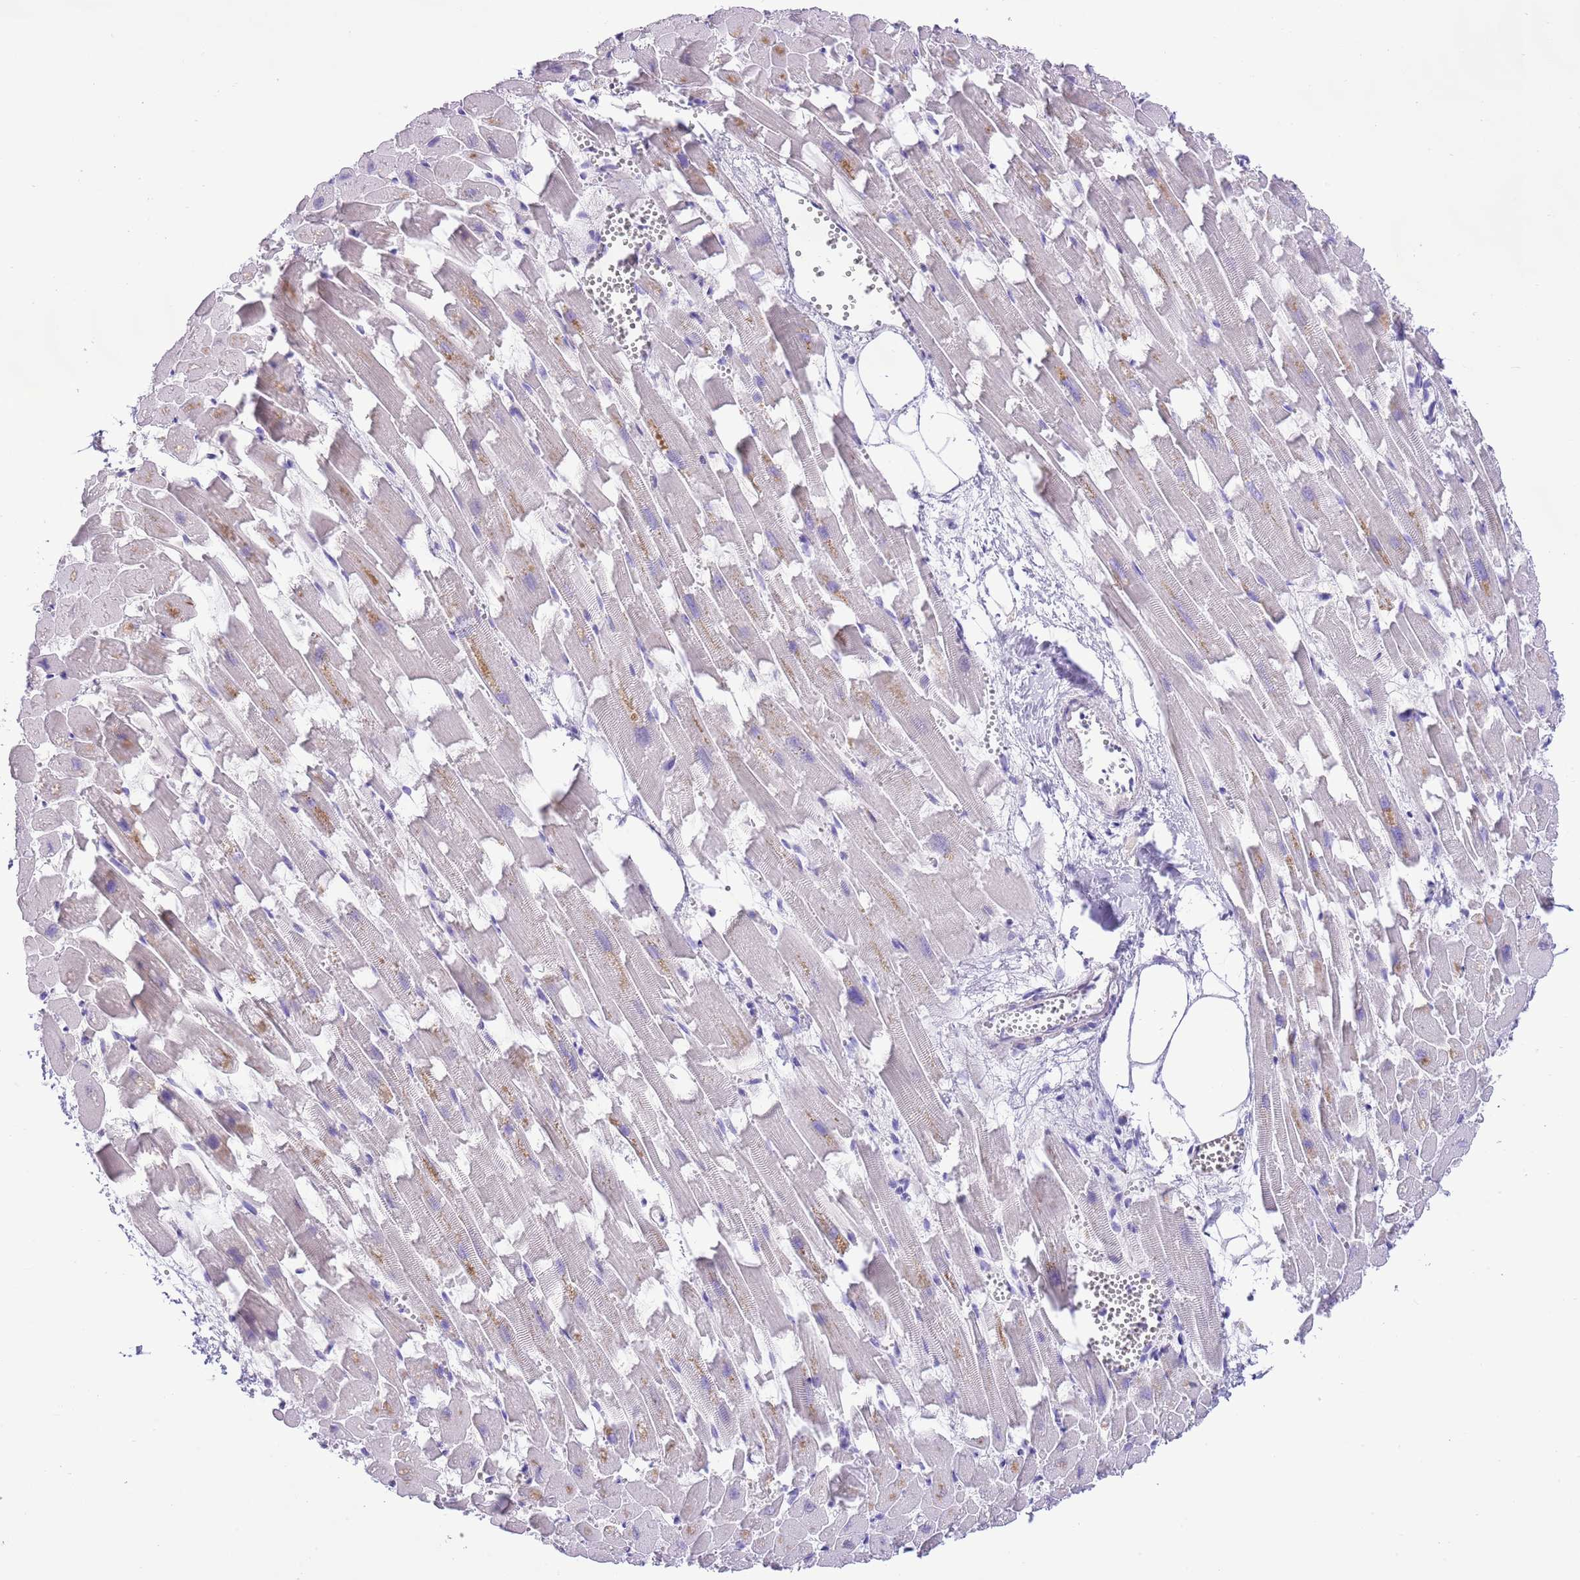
{"staining": {"intensity": "weak", "quantity": "<25%", "location": "cytoplasmic/membranous"}, "tissue": "heart muscle", "cell_type": "Cardiomyocytes", "image_type": "normal", "snomed": [{"axis": "morphology", "description": "Normal tissue, NOS"}, {"axis": "topography", "description": "Heart"}], "caption": "The immunohistochemistry (IHC) photomicrograph has no significant expression in cardiomyocytes of heart muscle. (DAB (3,3'-diaminobenzidine) IHC visualized using brightfield microscopy, high magnification).", "gene": "CLEC2A", "patient": {"sex": "female", "age": 64}}